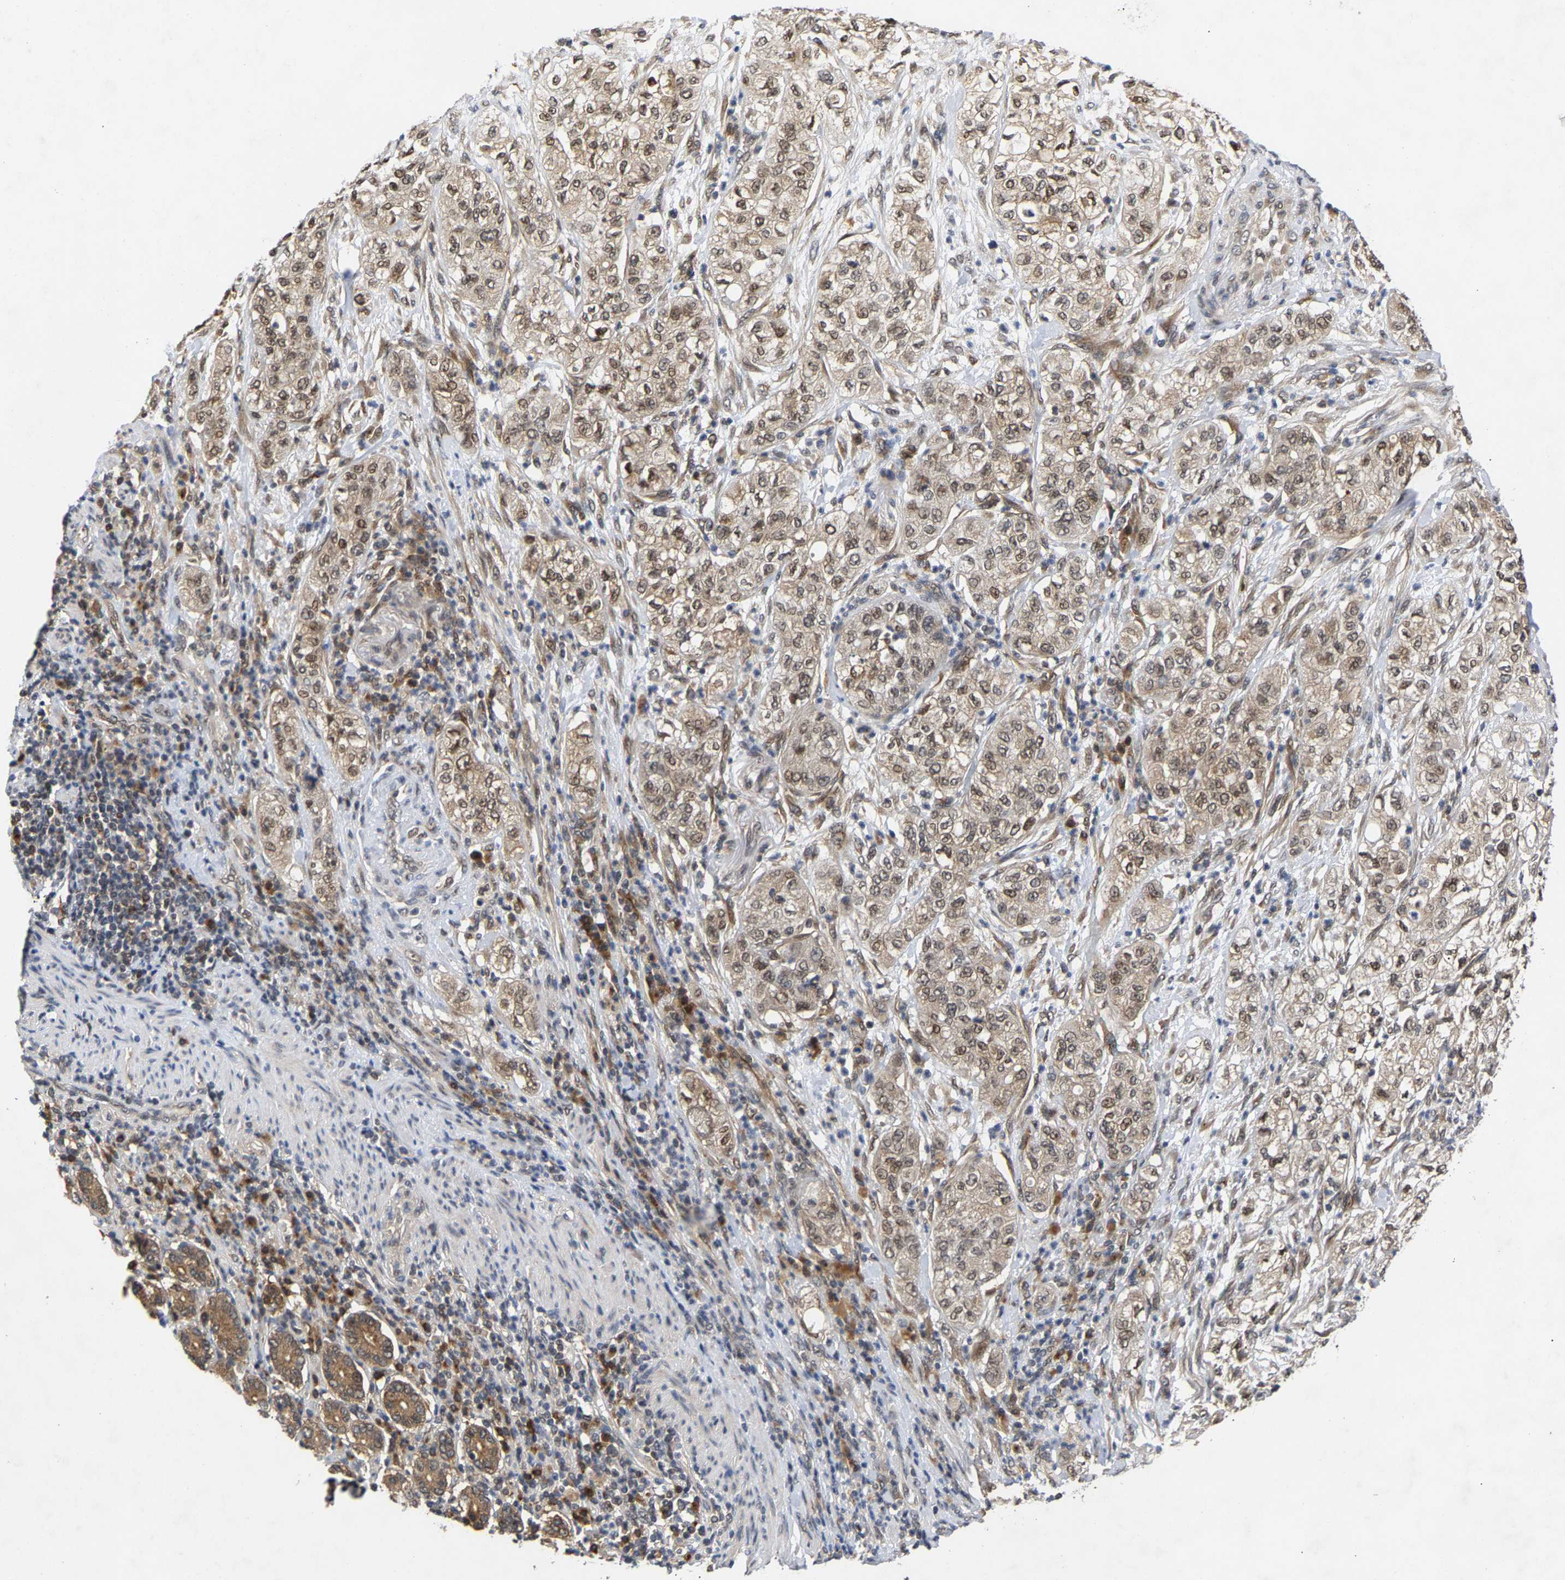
{"staining": {"intensity": "weak", "quantity": ">75%", "location": "cytoplasmic/membranous"}, "tissue": "pancreatic cancer", "cell_type": "Tumor cells", "image_type": "cancer", "snomed": [{"axis": "morphology", "description": "Adenocarcinoma, NOS"}, {"axis": "topography", "description": "Pancreas"}], "caption": "The histopathology image reveals immunohistochemical staining of adenocarcinoma (pancreatic). There is weak cytoplasmic/membranous staining is present in about >75% of tumor cells.", "gene": "CLIP2", "patient": {"sex": "female", "age": 78}}